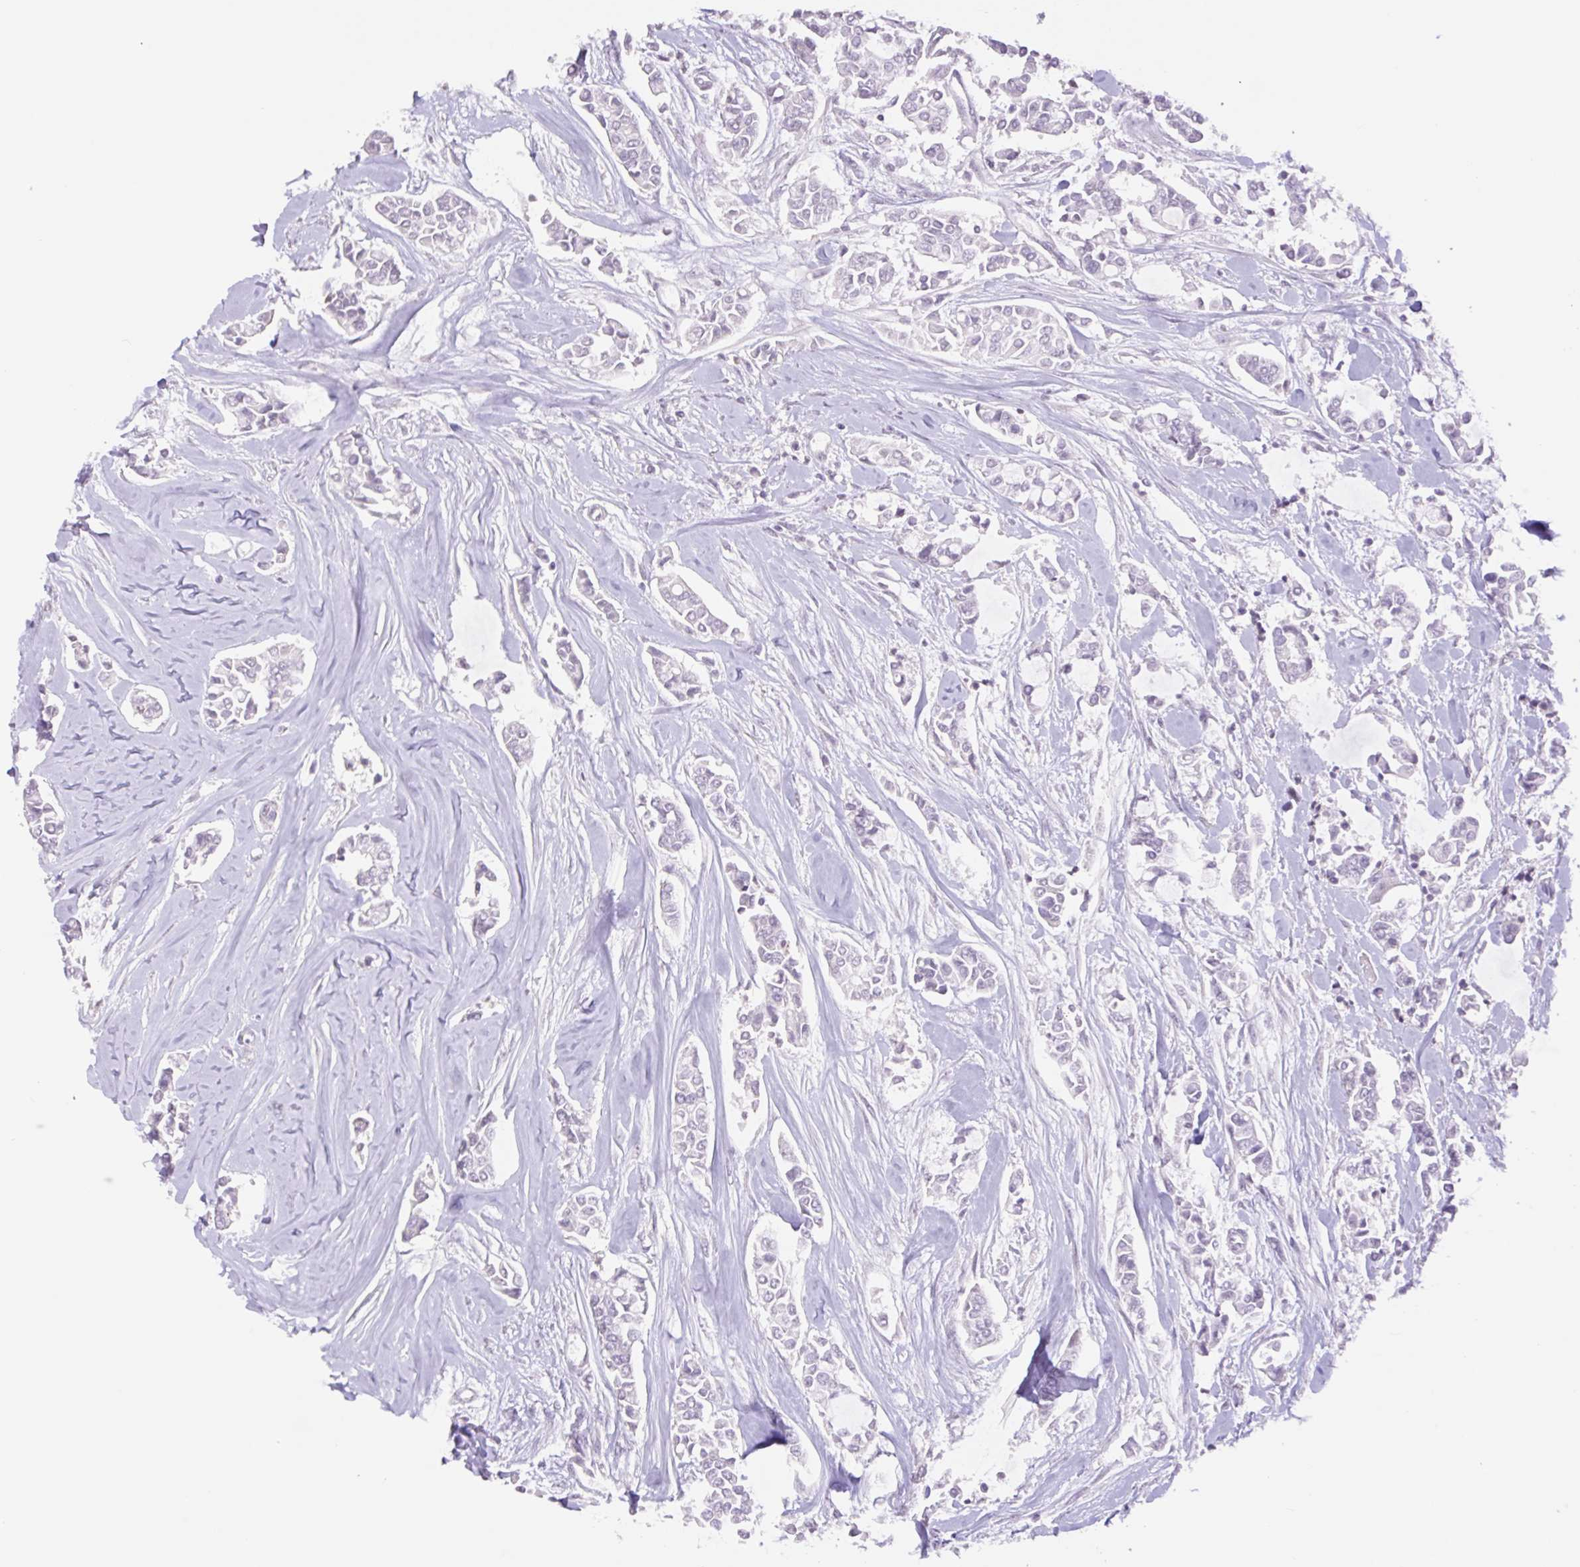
{"staining": {"intensity": "negative", "quantity": "none", "location": "none"}, "tissue": "breast cancer", "cell_type": "Tumor cells", "image_type": "cancer", "snomed": [{"axis": "morphology", "description": "Duct carcinoma"}, {"axis": "topography", "description": "Breast"}], "caption": "Immunohistochemical staining of breast cancer demonstrates no significant staining in tumor cells.", "gene": "HCRTR2", "patient": {"sex": "female", "age": 84}}